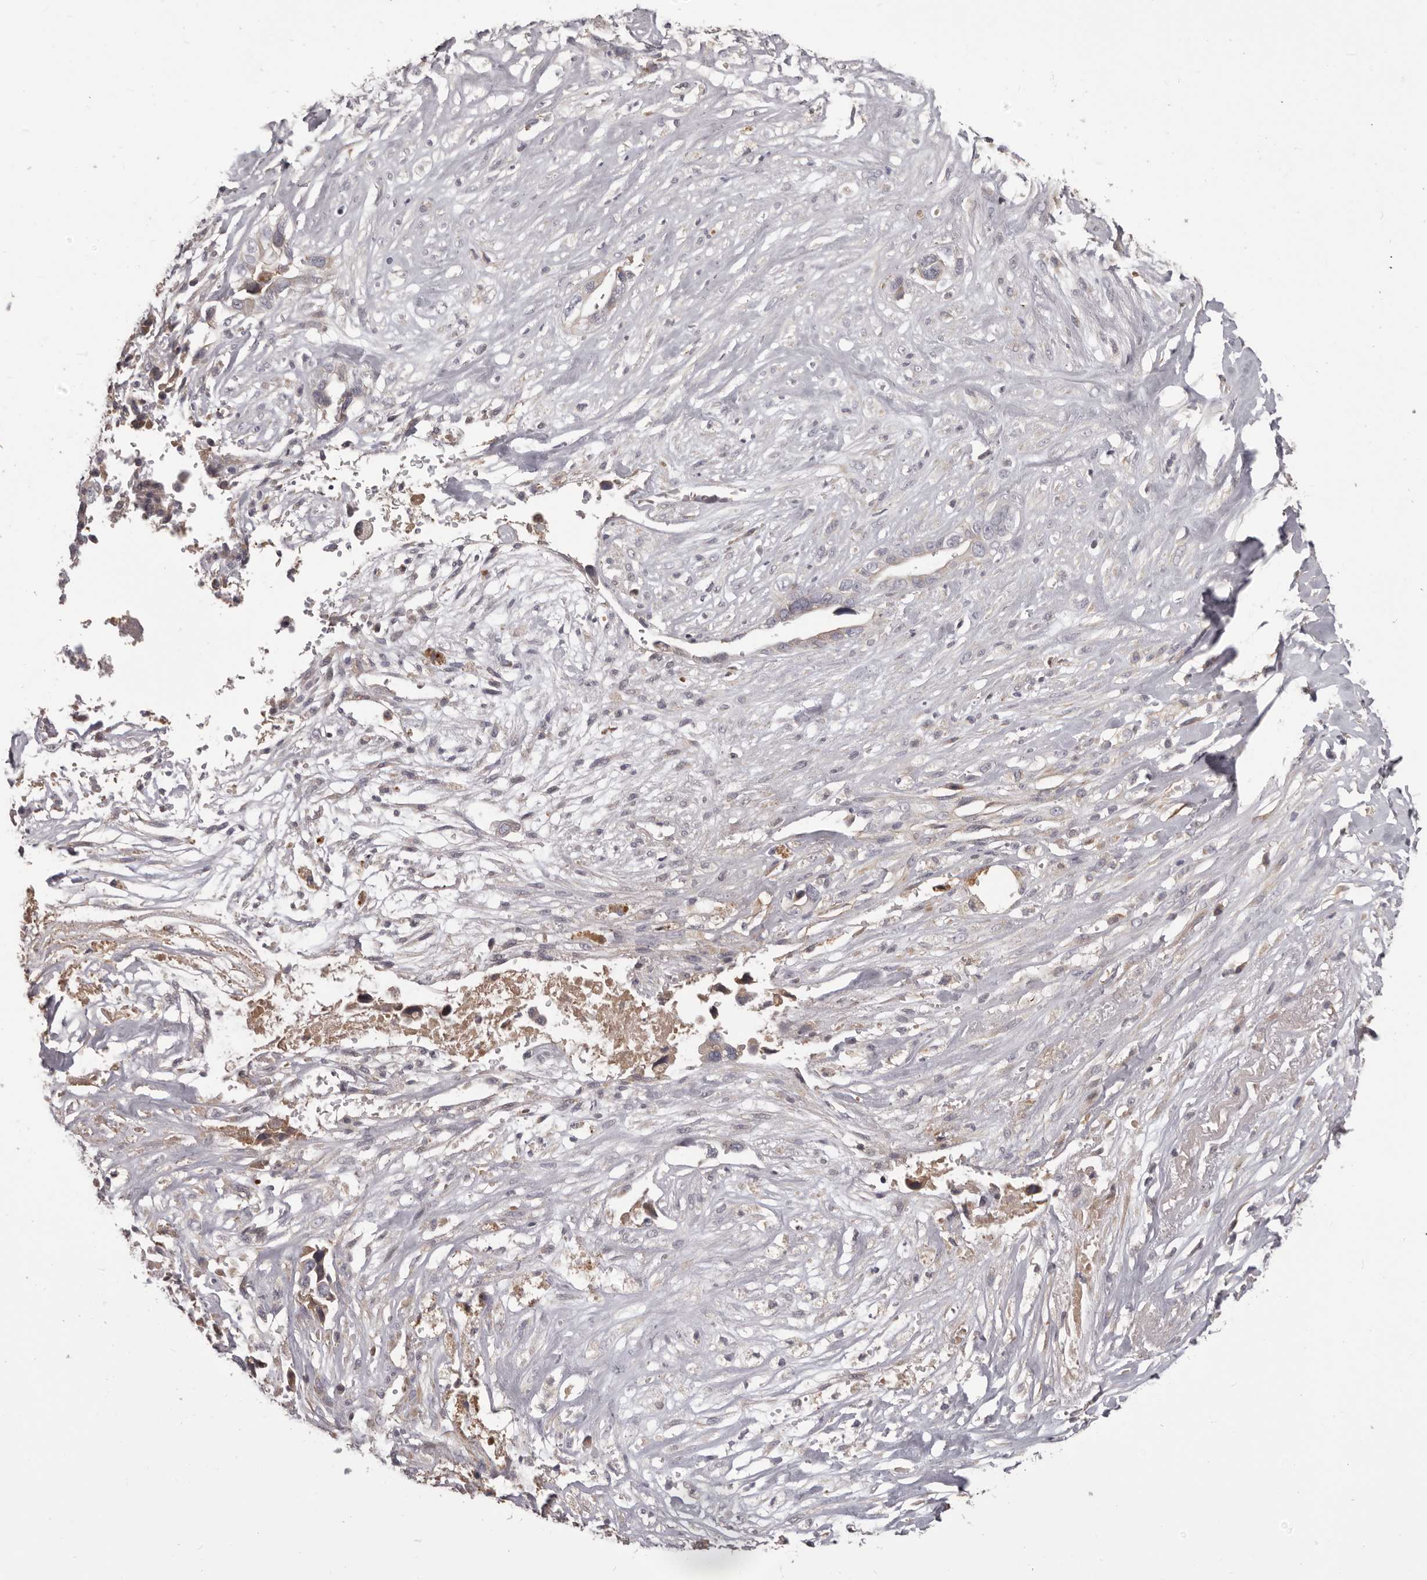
{"staining": {"intensity": "weak", "quantity": "25%-75%", "location": "cytoplasmic/membranous,nuclear"}, "tissue": "liver cancer", "cell_type": "Tumor cells", "image_type": "cancer", "snomed": [{"axis": "morphology", "description": "Cholangiocarcinoma"}, {"axis": "topography", "description": "Liver"}], "caption": "Immunohistochemistry micrograph of neoplastic tissue: human liver cancer (cholangiocarcinoma) stained using IHC displays low levels of weak protein expression localized specifically in the cytoplasmic/membranous and nuclear of tumor cells, appearing as a cytoplasmic/membranous and nuclear brown color.", "gene": "OTUD3", "patient": {"sex": "female", "age": 79}}